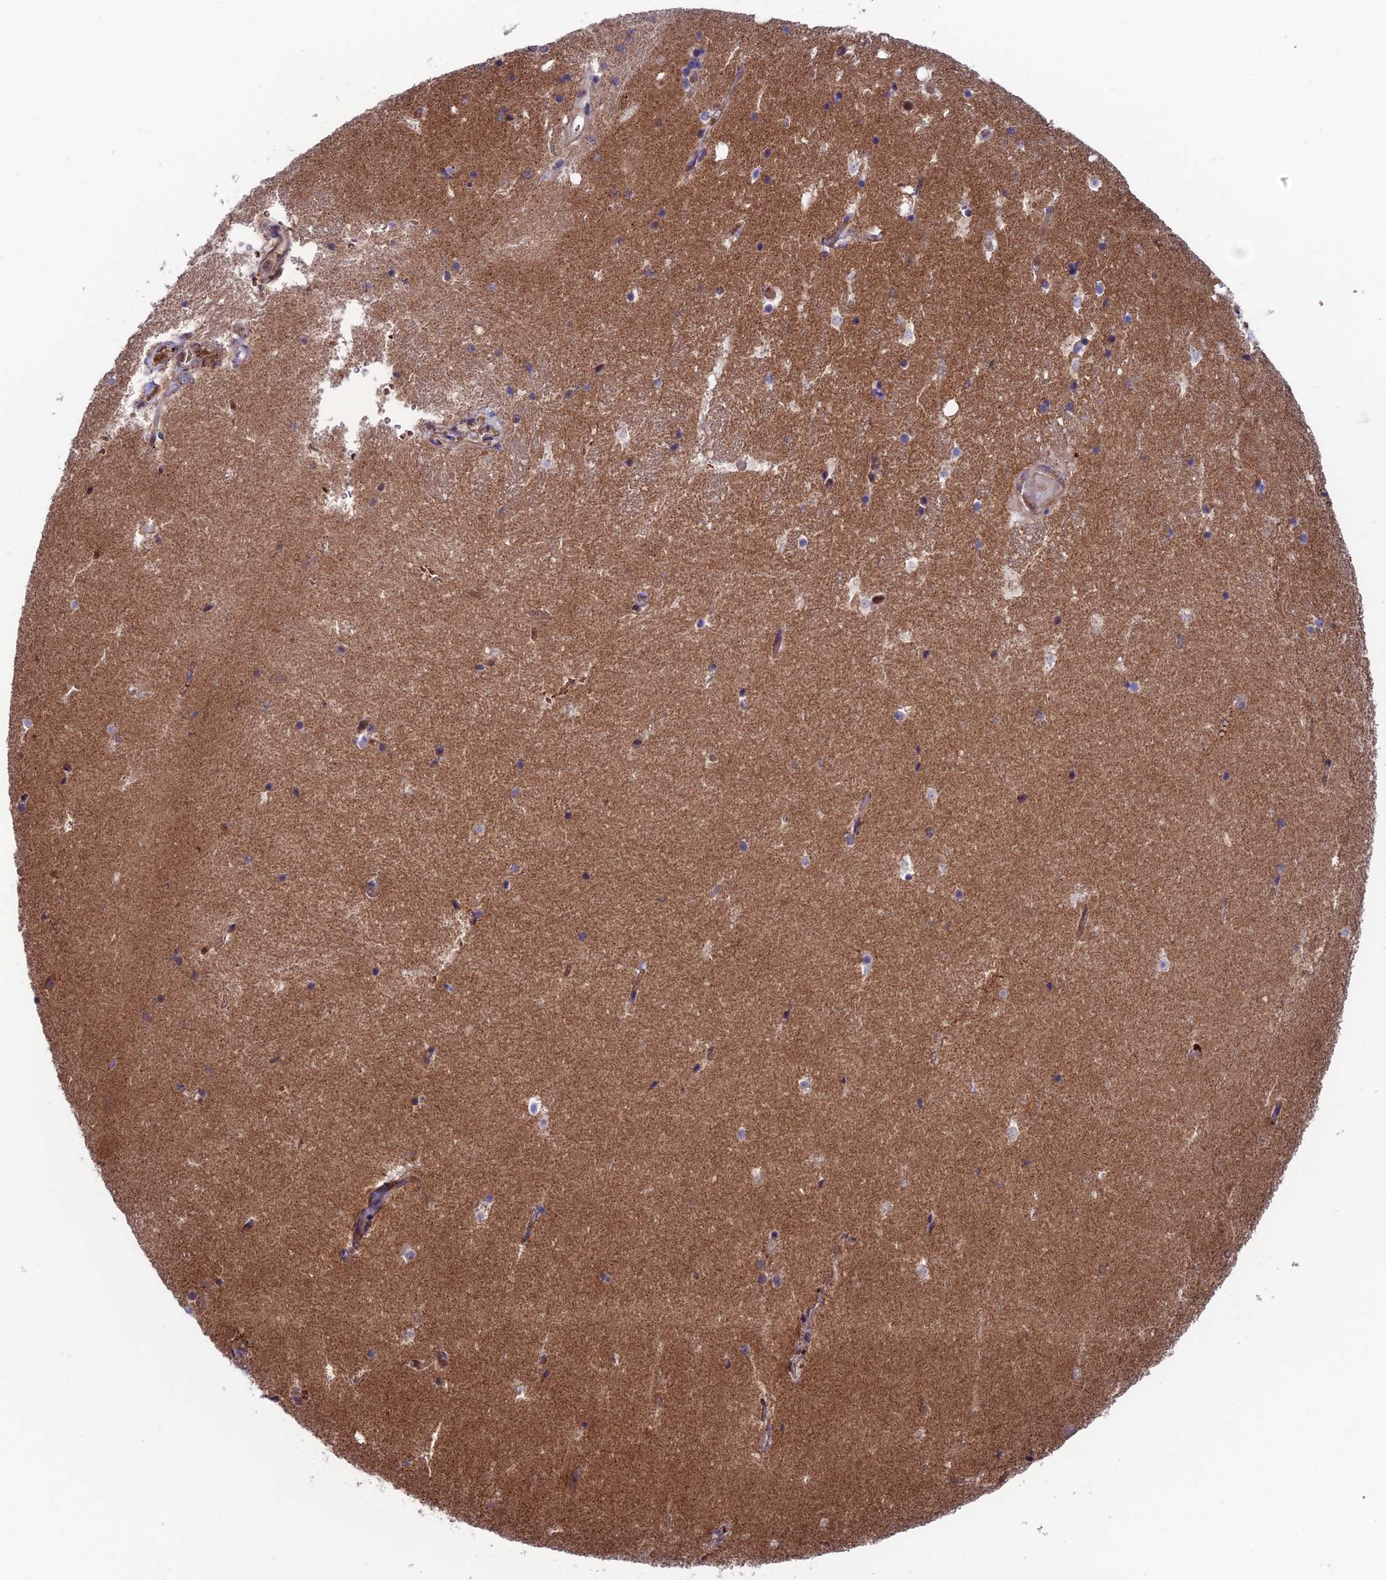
{"staining": {"intensity": "negative", "quantity": "none", "location": "none"}, "tissue": "hippocampus", "cell_type": "Glial cells", "image_type": "normal", "snomed": [{"axis": "morphology", "description": "Normal tissue, NOS"}, {"axis": "topography", "description": "Hippocampus"}], "caption": "The immunohistochemistry micrograph has no significant positivity in glial cells of hippocampus. (IHC, brightfield microscopy, high magnification).", "gene": "COL6A6", "patient": {"sex": "female", "age": 52}}